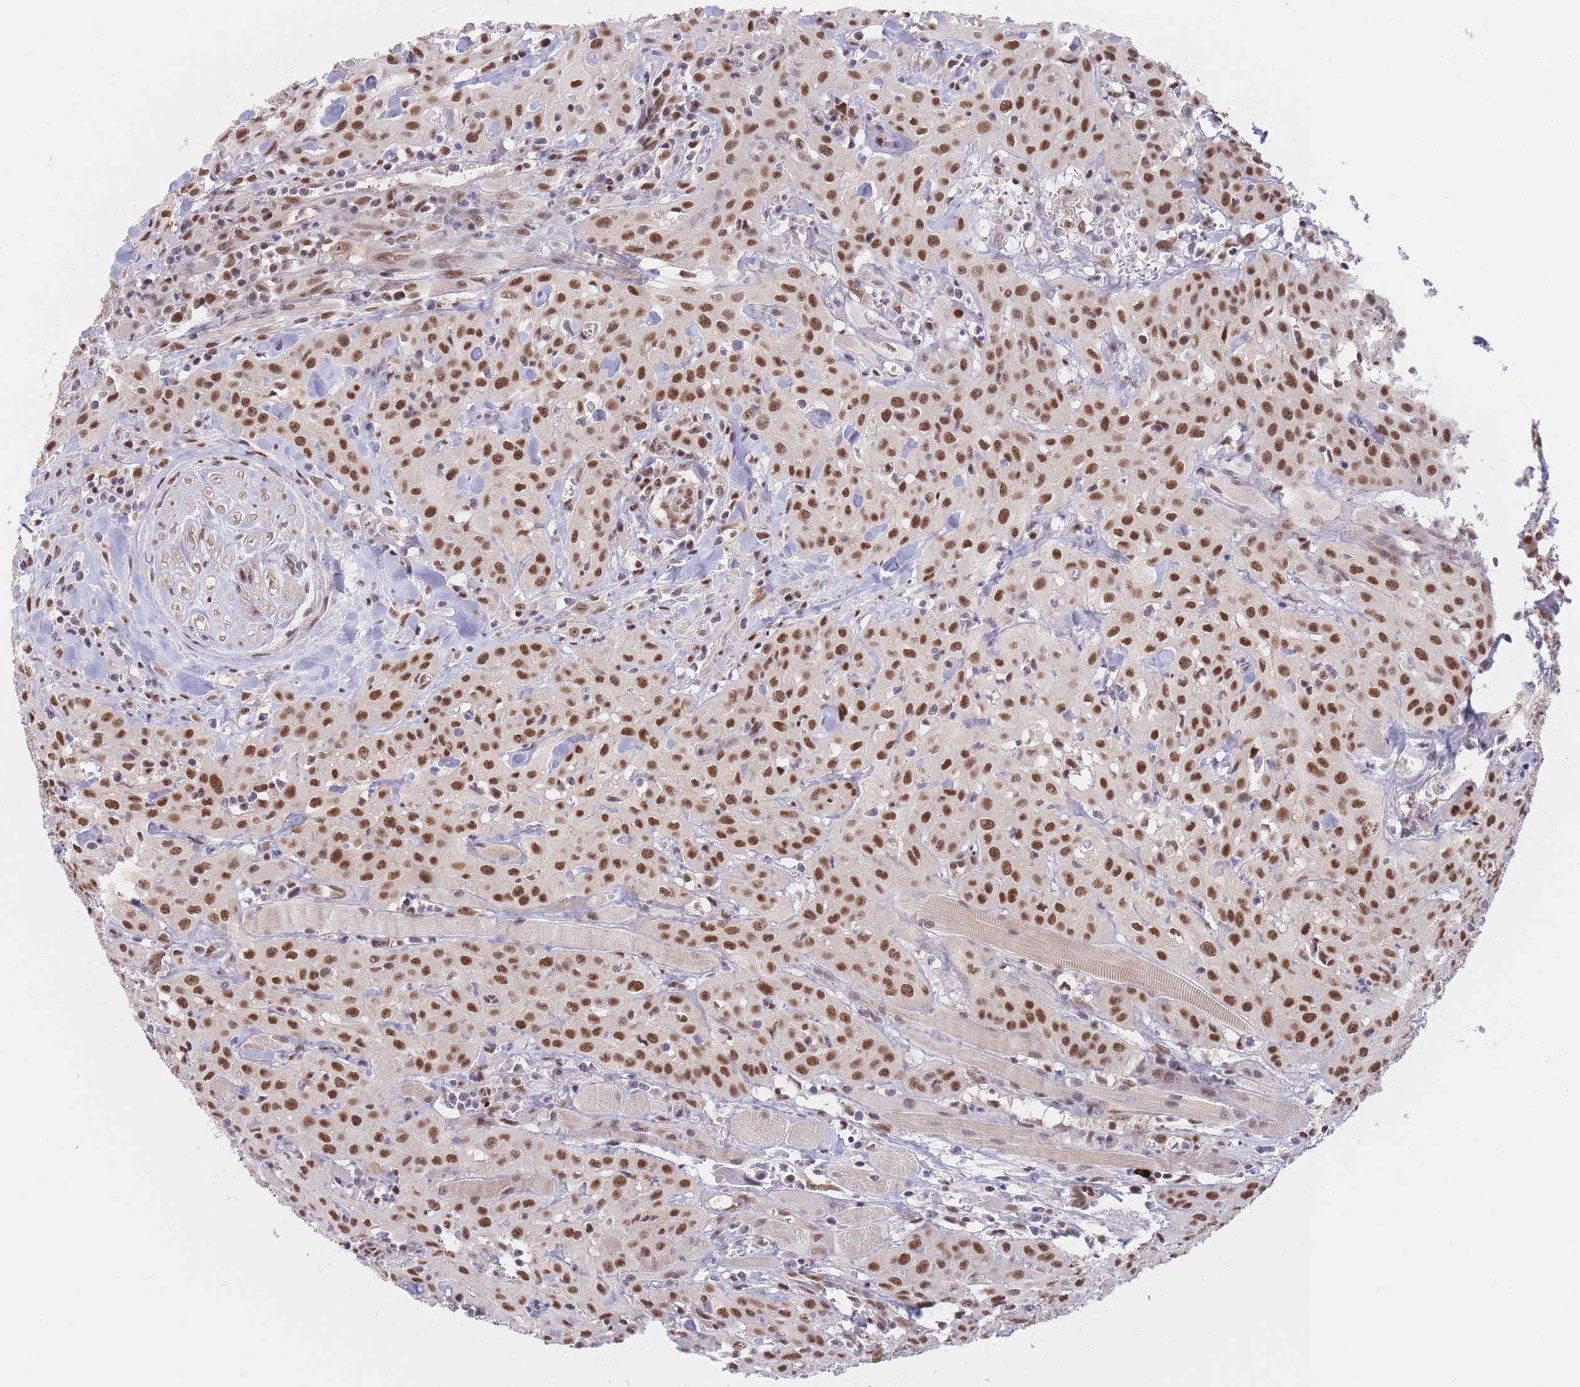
{"staining": {"intensity": "strong", "quantity": ">75%", "location": "nuclear"}, "tissue": "head and neck cancer", "cell_type": "Tumor cells", "image_type": "cancer", "snomed": [{"axis": "morphology", "description": "Squamous cell carcinoma, NOS"}, {"axis": "topography", "description": "Oral tissue"}, {"axis": "topography", "description": "Head-Neck"}], "caption": "Immunohistochemical staining of human head and neck cancer (squamous cell carcinoma) shows high levels of strong nuclear protein staining in about >75% of tumor cells. The protein is shown in brown color, while the nuclei are stained blue.", "gene": "SMAD9", "patient": {"sex": "female", "age": 70}}